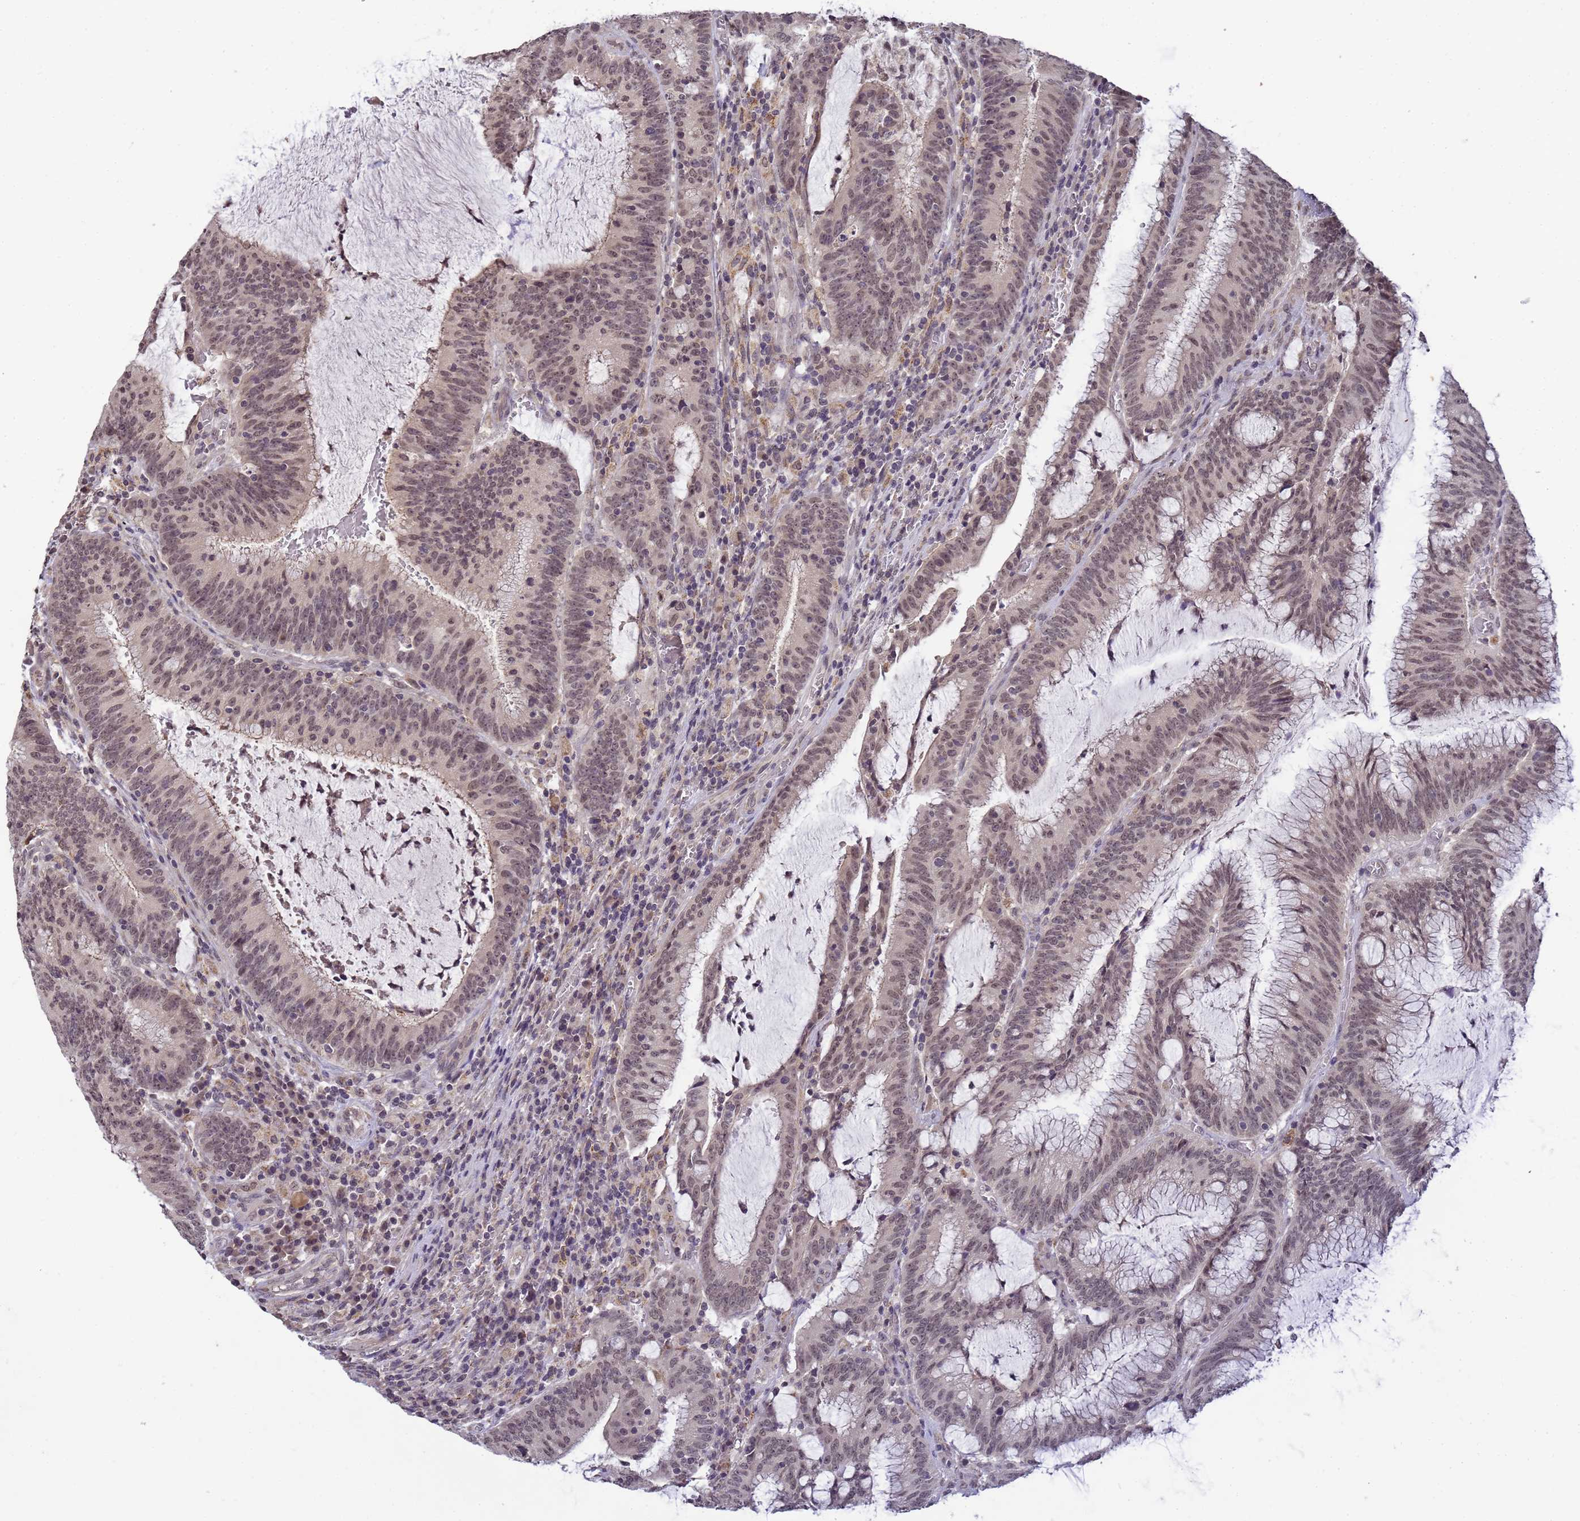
{"staining": {"intensity": "weak", "quantity": ">75%", "location": "nuclear"}, "tissue": "colorectal cancer", "cell_type": "Tumor cells", "image_type": "cancer", "snomed": [{"axis": "morphology", "description": "Adenocarcinoma, NOS"}, {"axis": "topography", "description": "Rectum"}], "caption": "Protein staining by immunohistochemistry (IHC) demonstrates weak nuclear staining in approximately >75% of tumor cells in adenocarcinoma (colorectal).", "gene": "MYL7", "patient": {"sex": "female", "age": 77}}